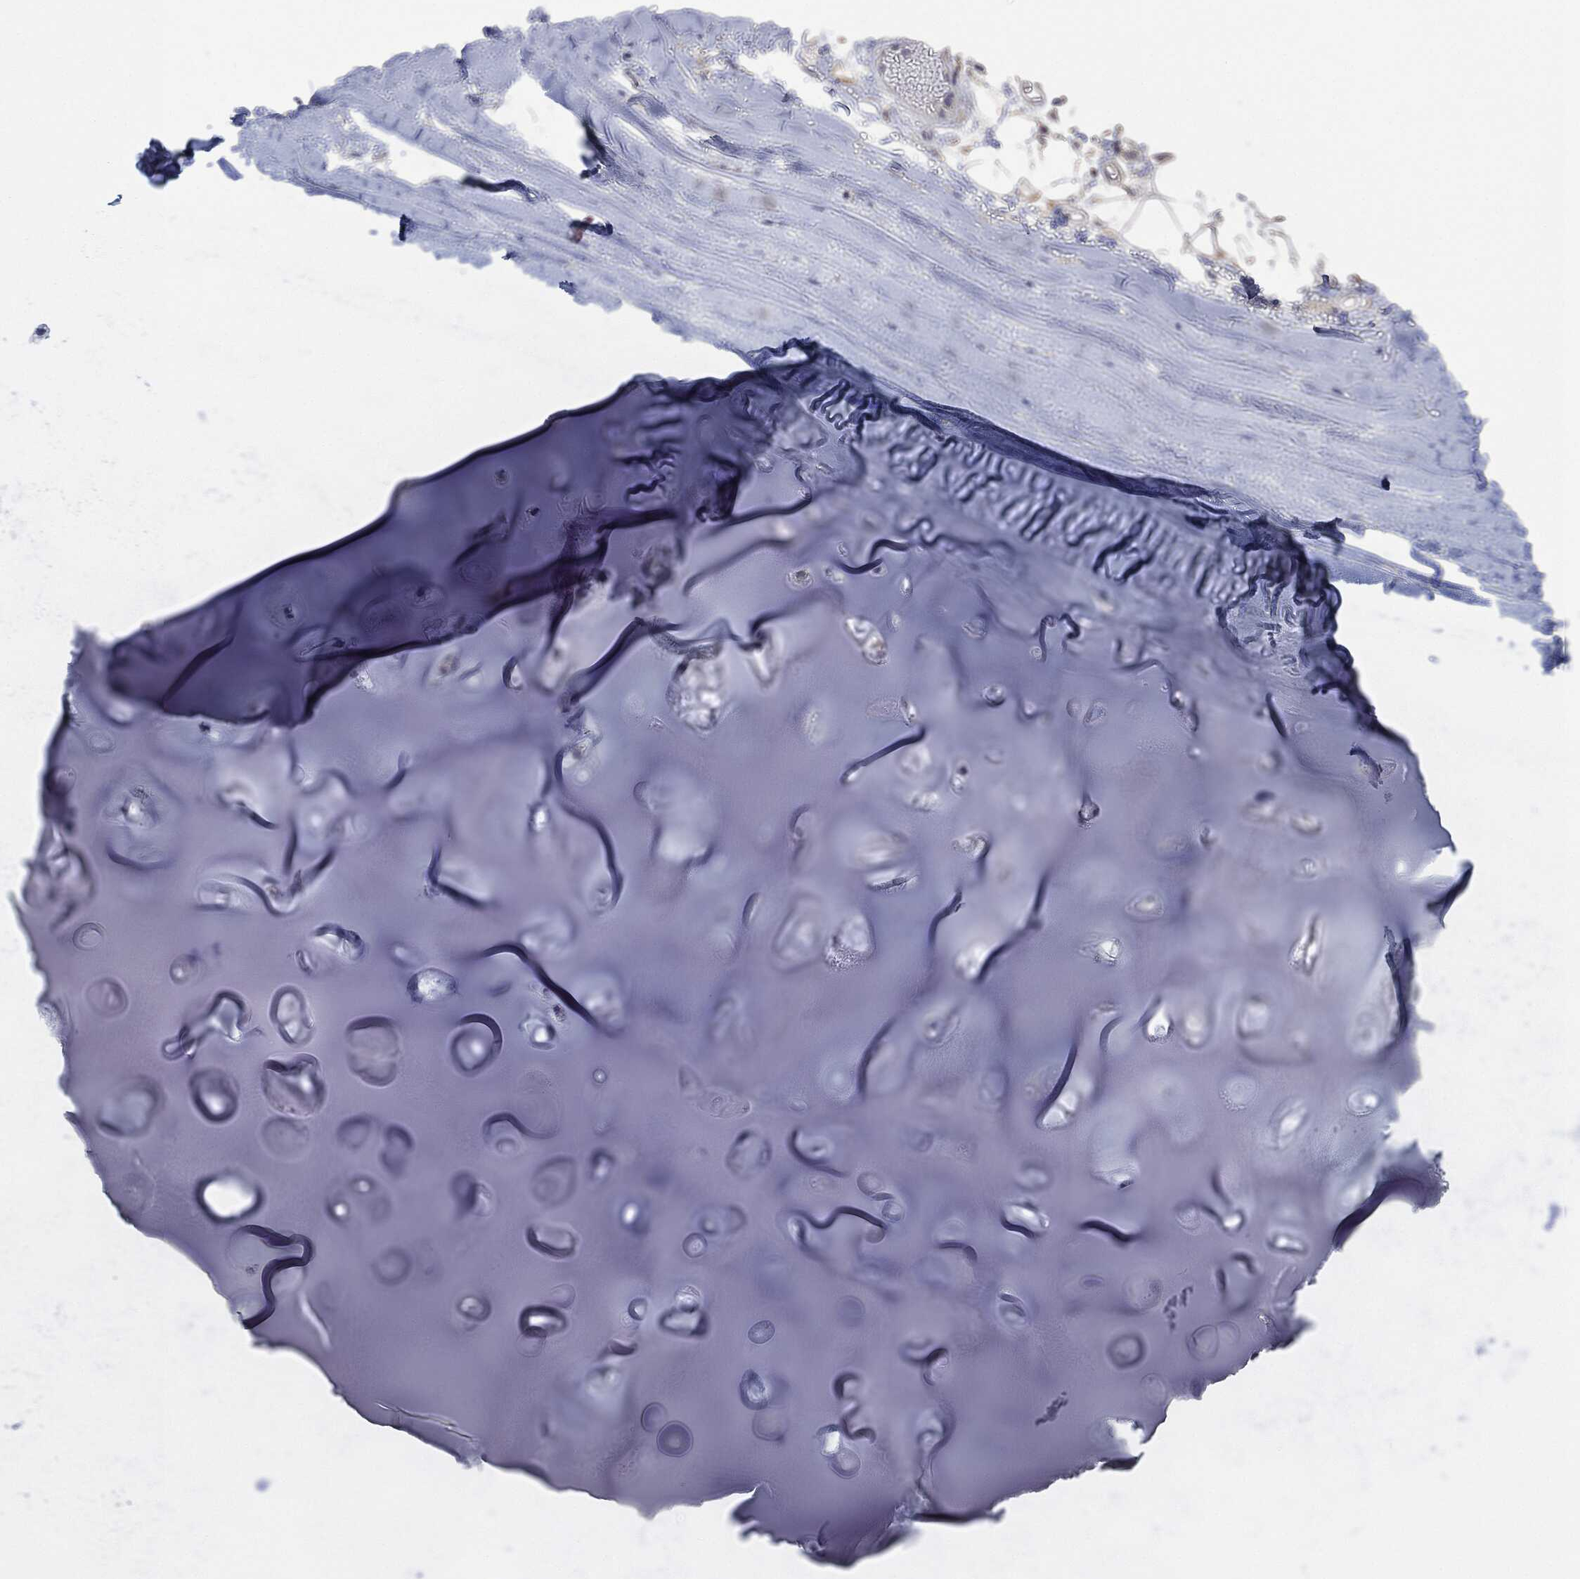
{"staining": {"intensity": "negative", "quantity": "none", "location": "none"}, "tissue": "adipose tissue", "cell_type": "Adipocytes", "image_type": "normal", "snomed": [{"axis": "morphology", "description": "Normal tissue, NOS"}, {"axis": "topography", "description": "Cartilage tissue"}], "caption": "Immunohistochemistry (IHC) image of benign human adipose tissue stained for a protein (brown), which displays no expression in adipocytes. (DAB IHC, high magnification).", "gene": "IL1RN", "patient": {"sex": "male", "age": 81}}